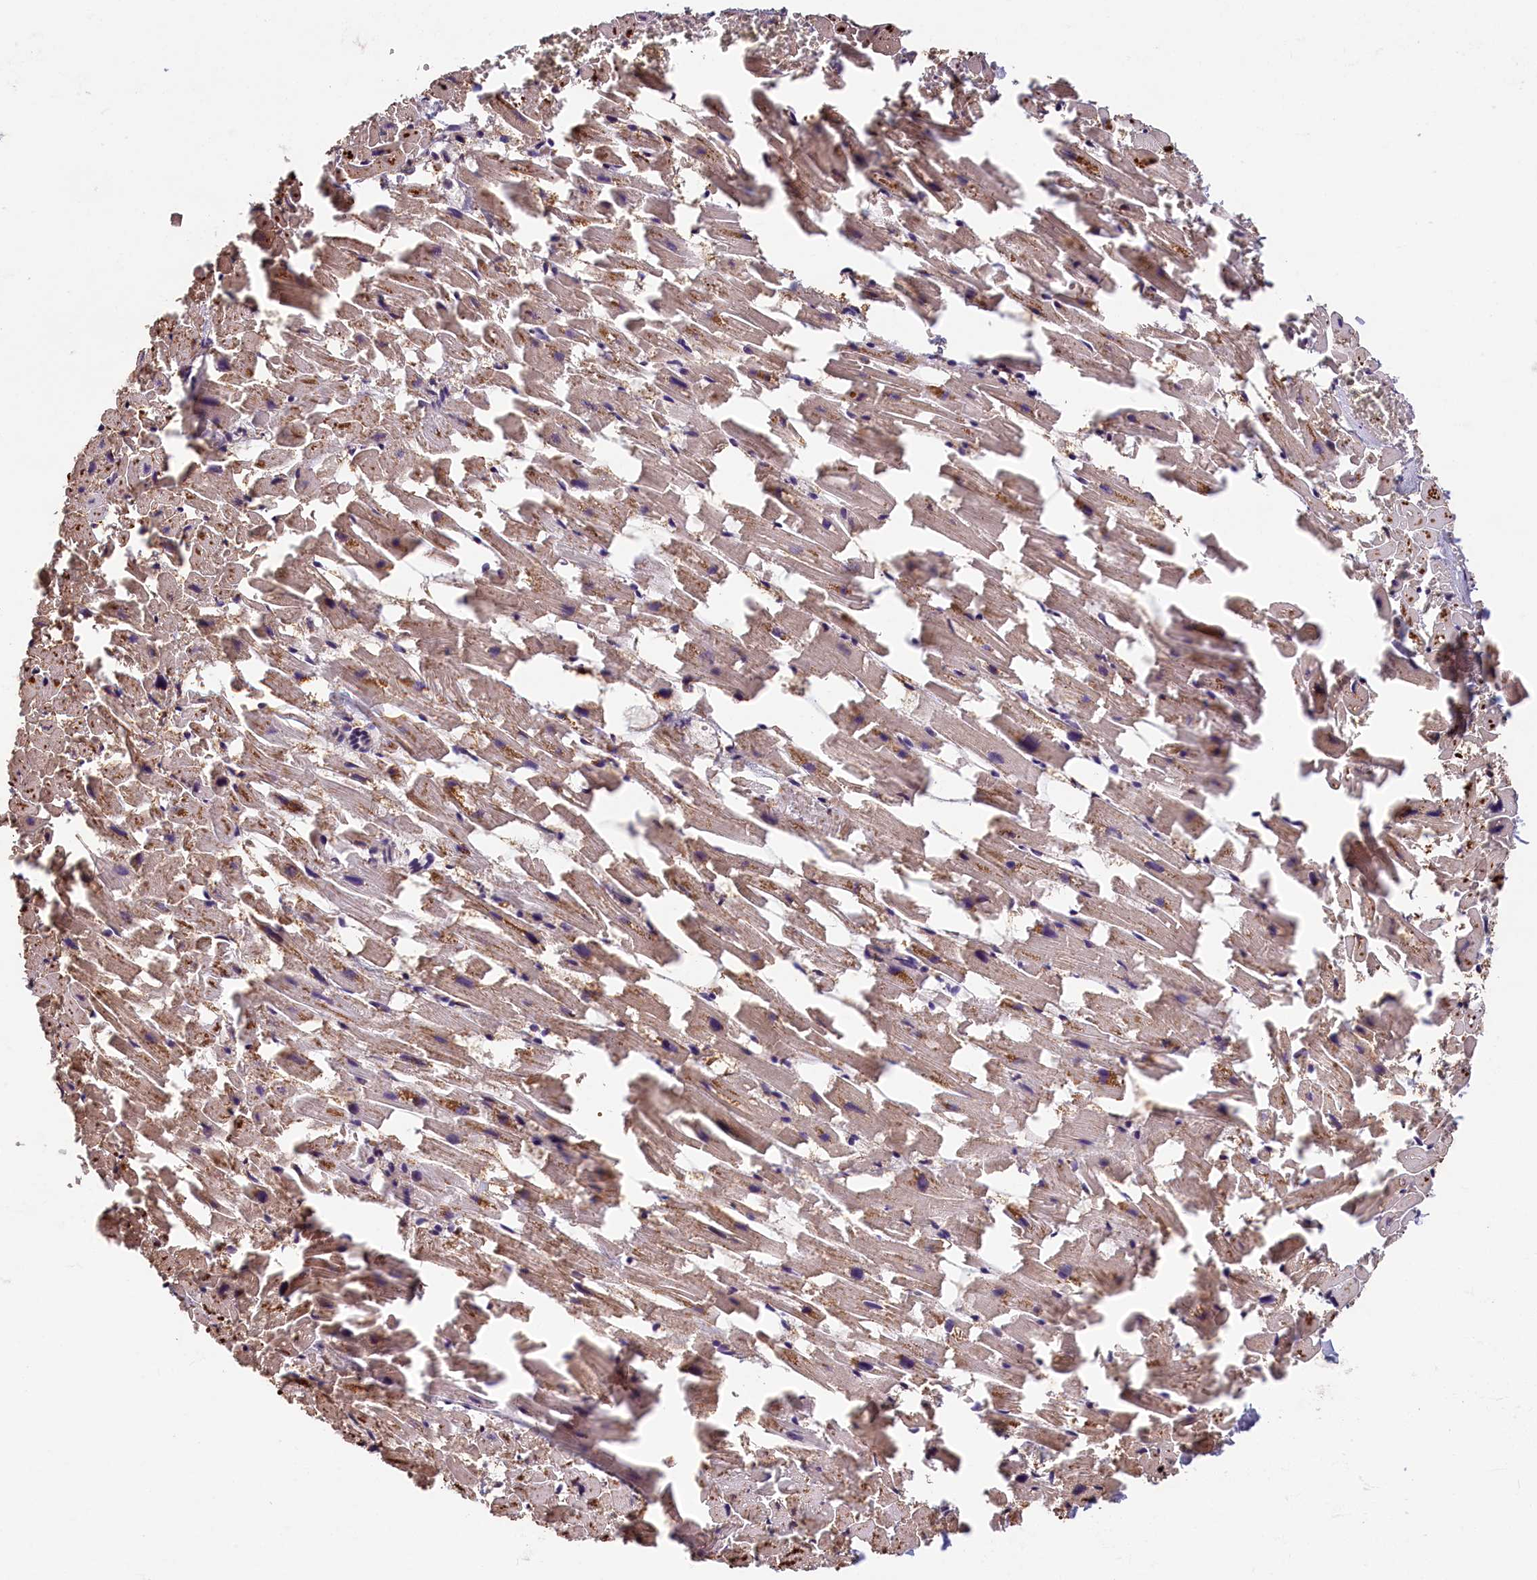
{"staining": {"intensity": "strong", "quantity": "25%-75%", "location": "cytoplasmic/membranous"}, "tissue": "heart muscle", "cell_type": "Cardiomyocytes", "image_type": "normal", "snomed": [{"axis": "morphology", "description": "Normal tissue, NOS"}, {"axis": "topography", "description": "Heart"}], "caption": "The photomicrograph reveals staining of normal heart muscle, revealing strong cytoplasmic/membranous protein staining (brown color) within cardiomyocytes.", "gene": "KCNK6", "patient": {"sex": "female", "age": 64}}